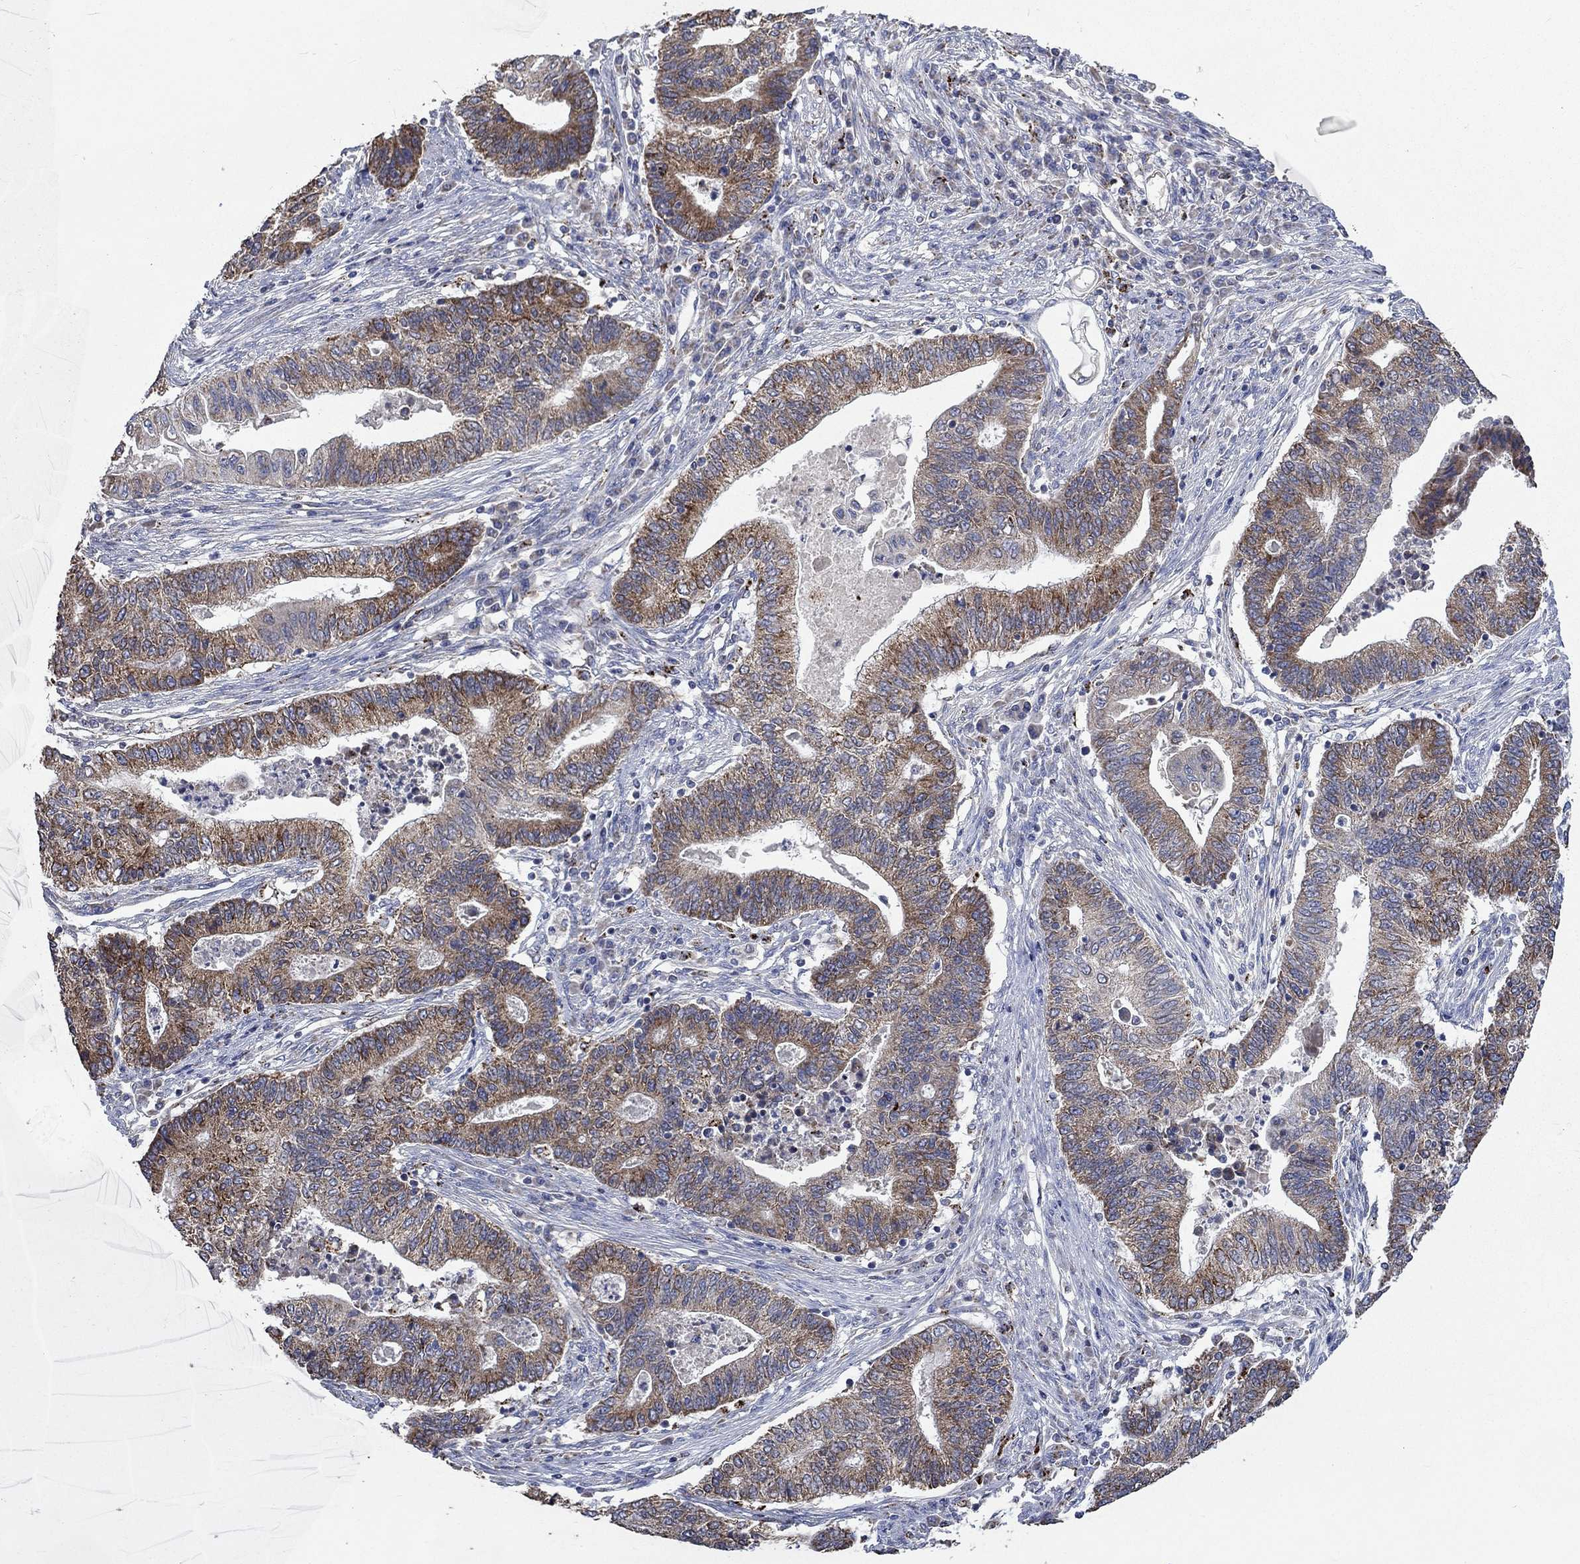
{"staining": {"intensity": "moderate", "quantity": "25%-75%", "location": "cytoplasmic/membranous"}, "tissue": "endometrial cancer", "cell_type": "Tumor cells", "image_type": "cancer", "snomed": [{"axis": "morphology", "description": "Adenocarcinoma, NOS"}, {"axis": "topography", "description": "Uterus"}, {"axis": "topography", "description": "Endometrium"}], "caption": "Endometrial cancer (adenocarcinoma) tissue reveals moderate cytoplasmic/membranous staining in about 25%-75% of tumor cells", "gene": "UGT8", "patient": {"sex": "female", "age": 54}}